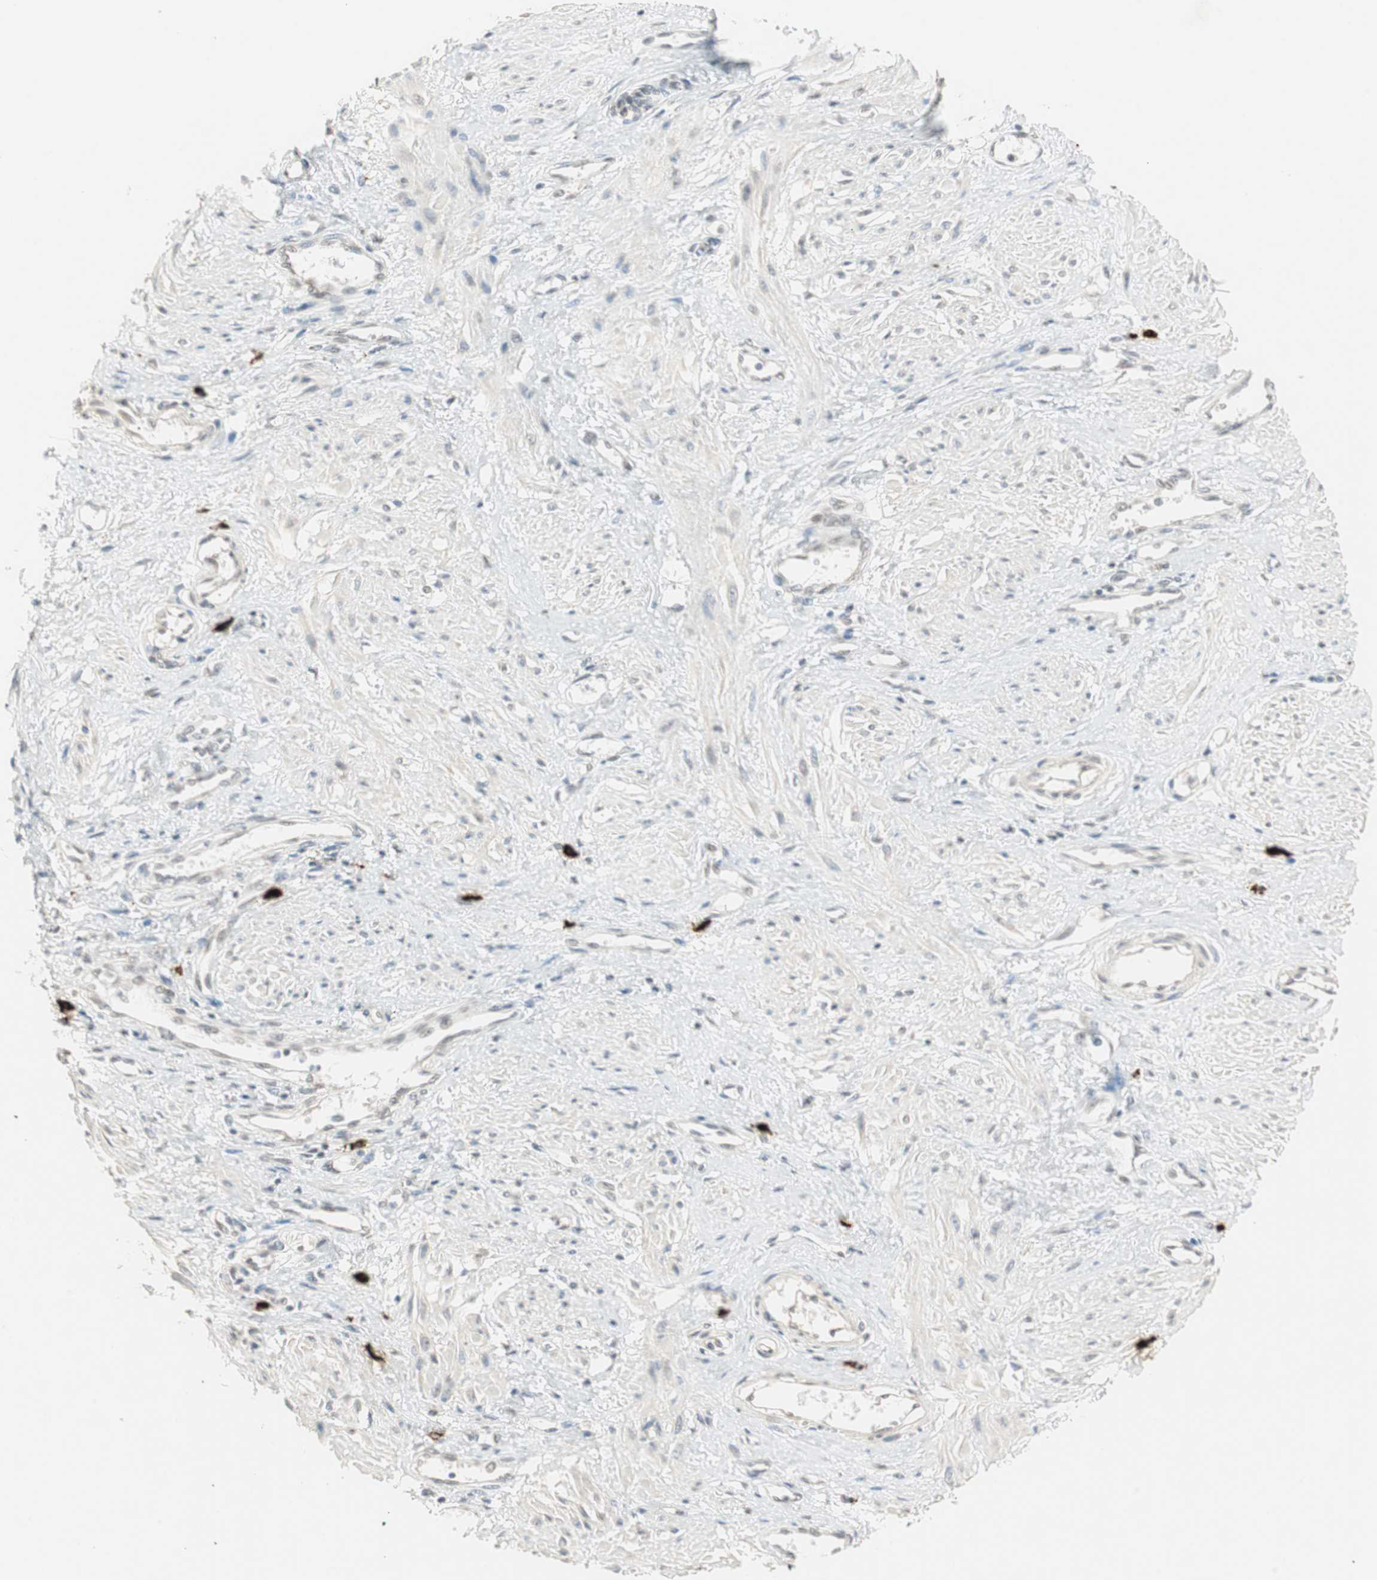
{"staining": {"intensity": "negative", "quantity": "none", "location": "none"}, "tissue": "smooth muscle", "cell_type": "Smooth muscle cells", "image_type": "normal", "snomed": [{"axis": "morphology", "description": "Normal tissue, NOS"}, {"axis": "topography", "description": "Smooth muscle"}, {"axis": "topography", "description": "Uterus"}], "caption": "Immunohistochemical staining of normal human smooth muscle displays no significant expression in smooth muscle cells. Brightfield microscopy of immunohistochemistry stained with DAB (brown) and hematoxylin (blue), captured at high magnification.", "gene": "ETV4", "patient": {"sex": "female", "age": 39}}